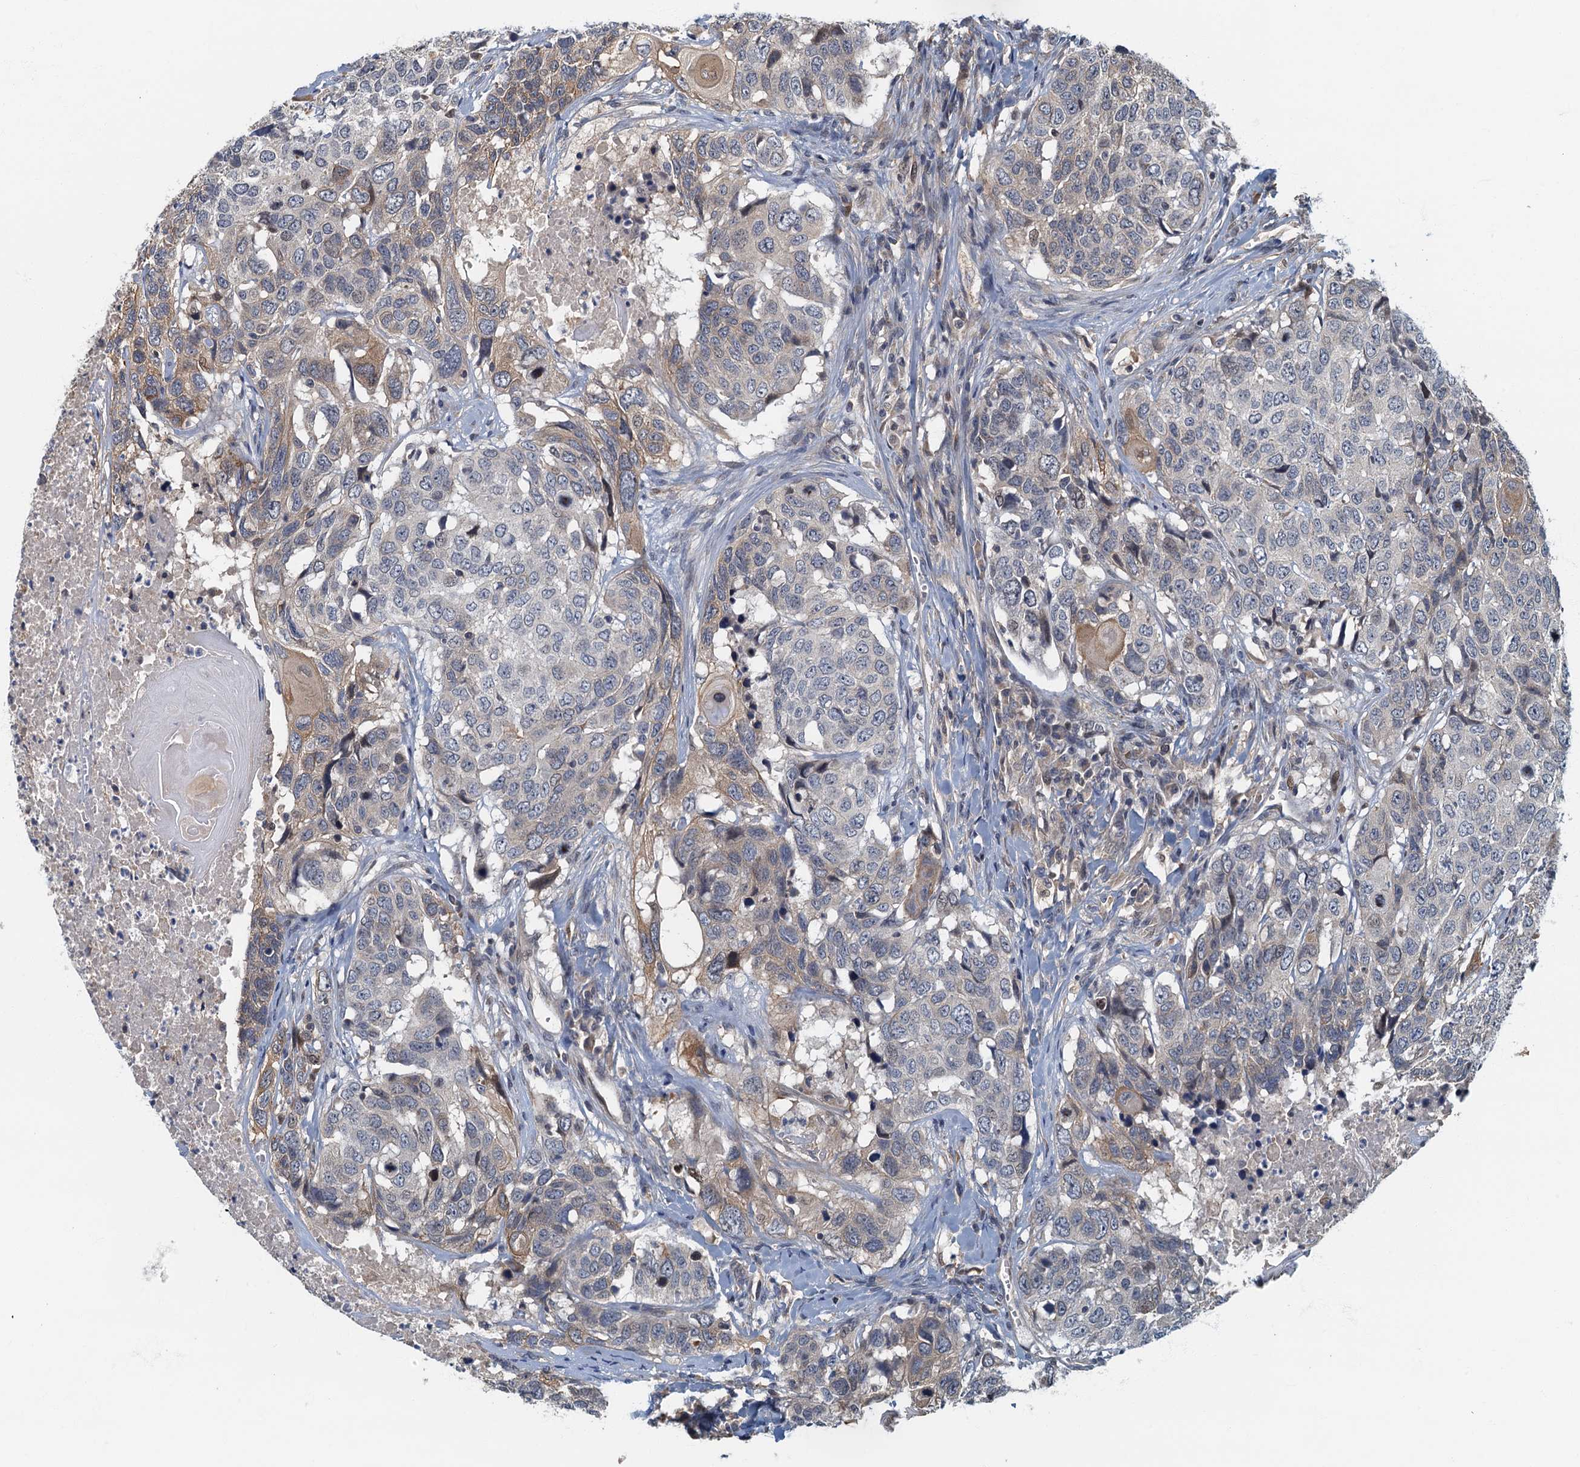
{"staining": {"intensity": "weak", "quantity": "<25%", "location": "cytoplasmic/membranous"}, "tissue": "head and neck cancer", "cell_type": "Tumor cells", "image_type": "cancer", "snomed": [{"axis": "morphology", "description": "Squamous cell carcinoma, NOS"}, {"axis": "topography", "description": "Head-Neck"}], "caption": "Protein analysis of head and neck cancer reveals no significant positivity in tumor cells.", "gene": "CKAP2L", "patient": {"sex": "male", "age": 66}}